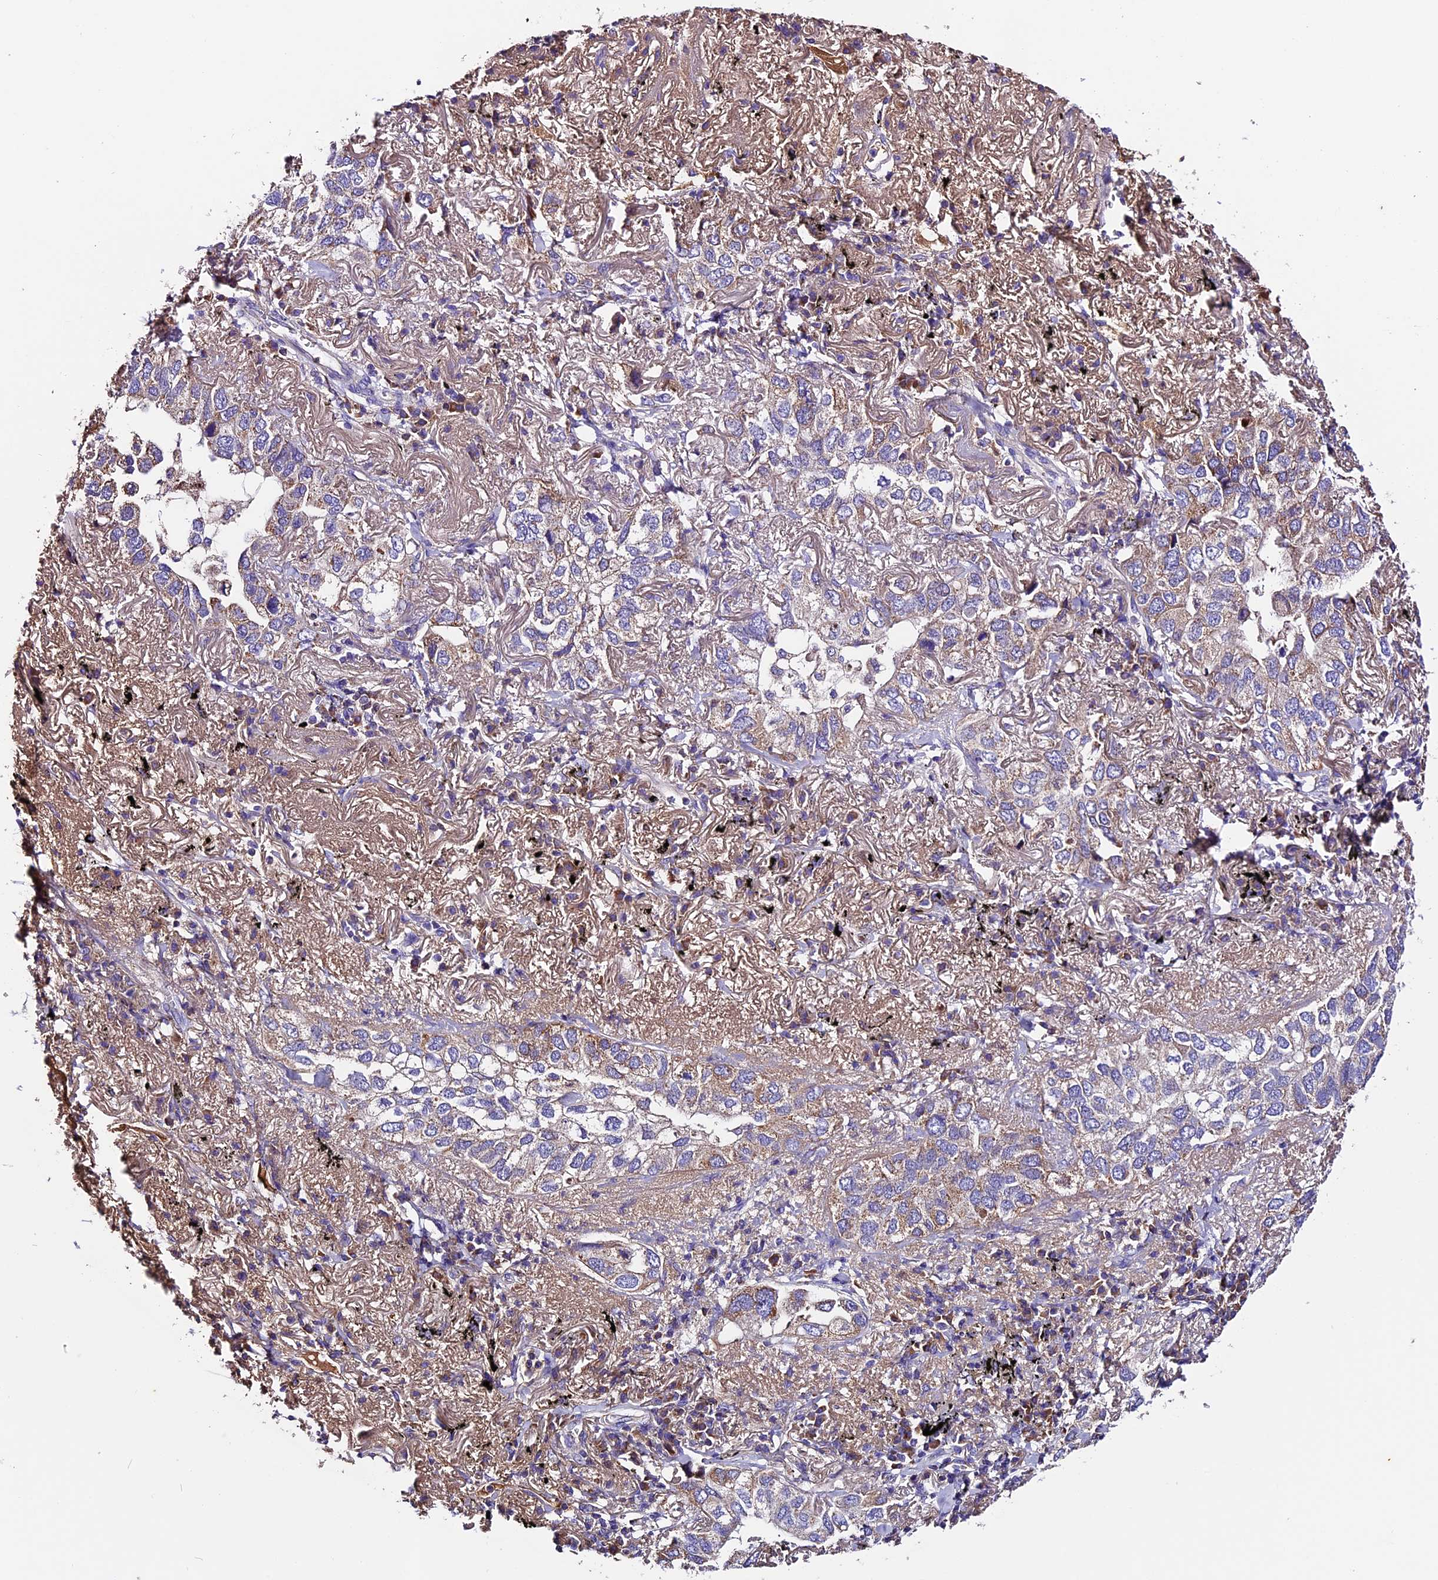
{"staining": {"intensity": "negative", "quantity": "none", "location": "none"}, "tissue": "lung cancer", "cell_type": "Tumor cells", "image_type": "cancer", "snomed": [{"axis": "morphology", "description": "Adenocarcinoma, NOS"}, {"axis": "topography", "description": "Lung"}], "caption": "There is no significant expression in tumor cells of lung cancer (adenocarcinoma).", "gene": "SIX5", "patient": {"sex": "male", "age": 65}}